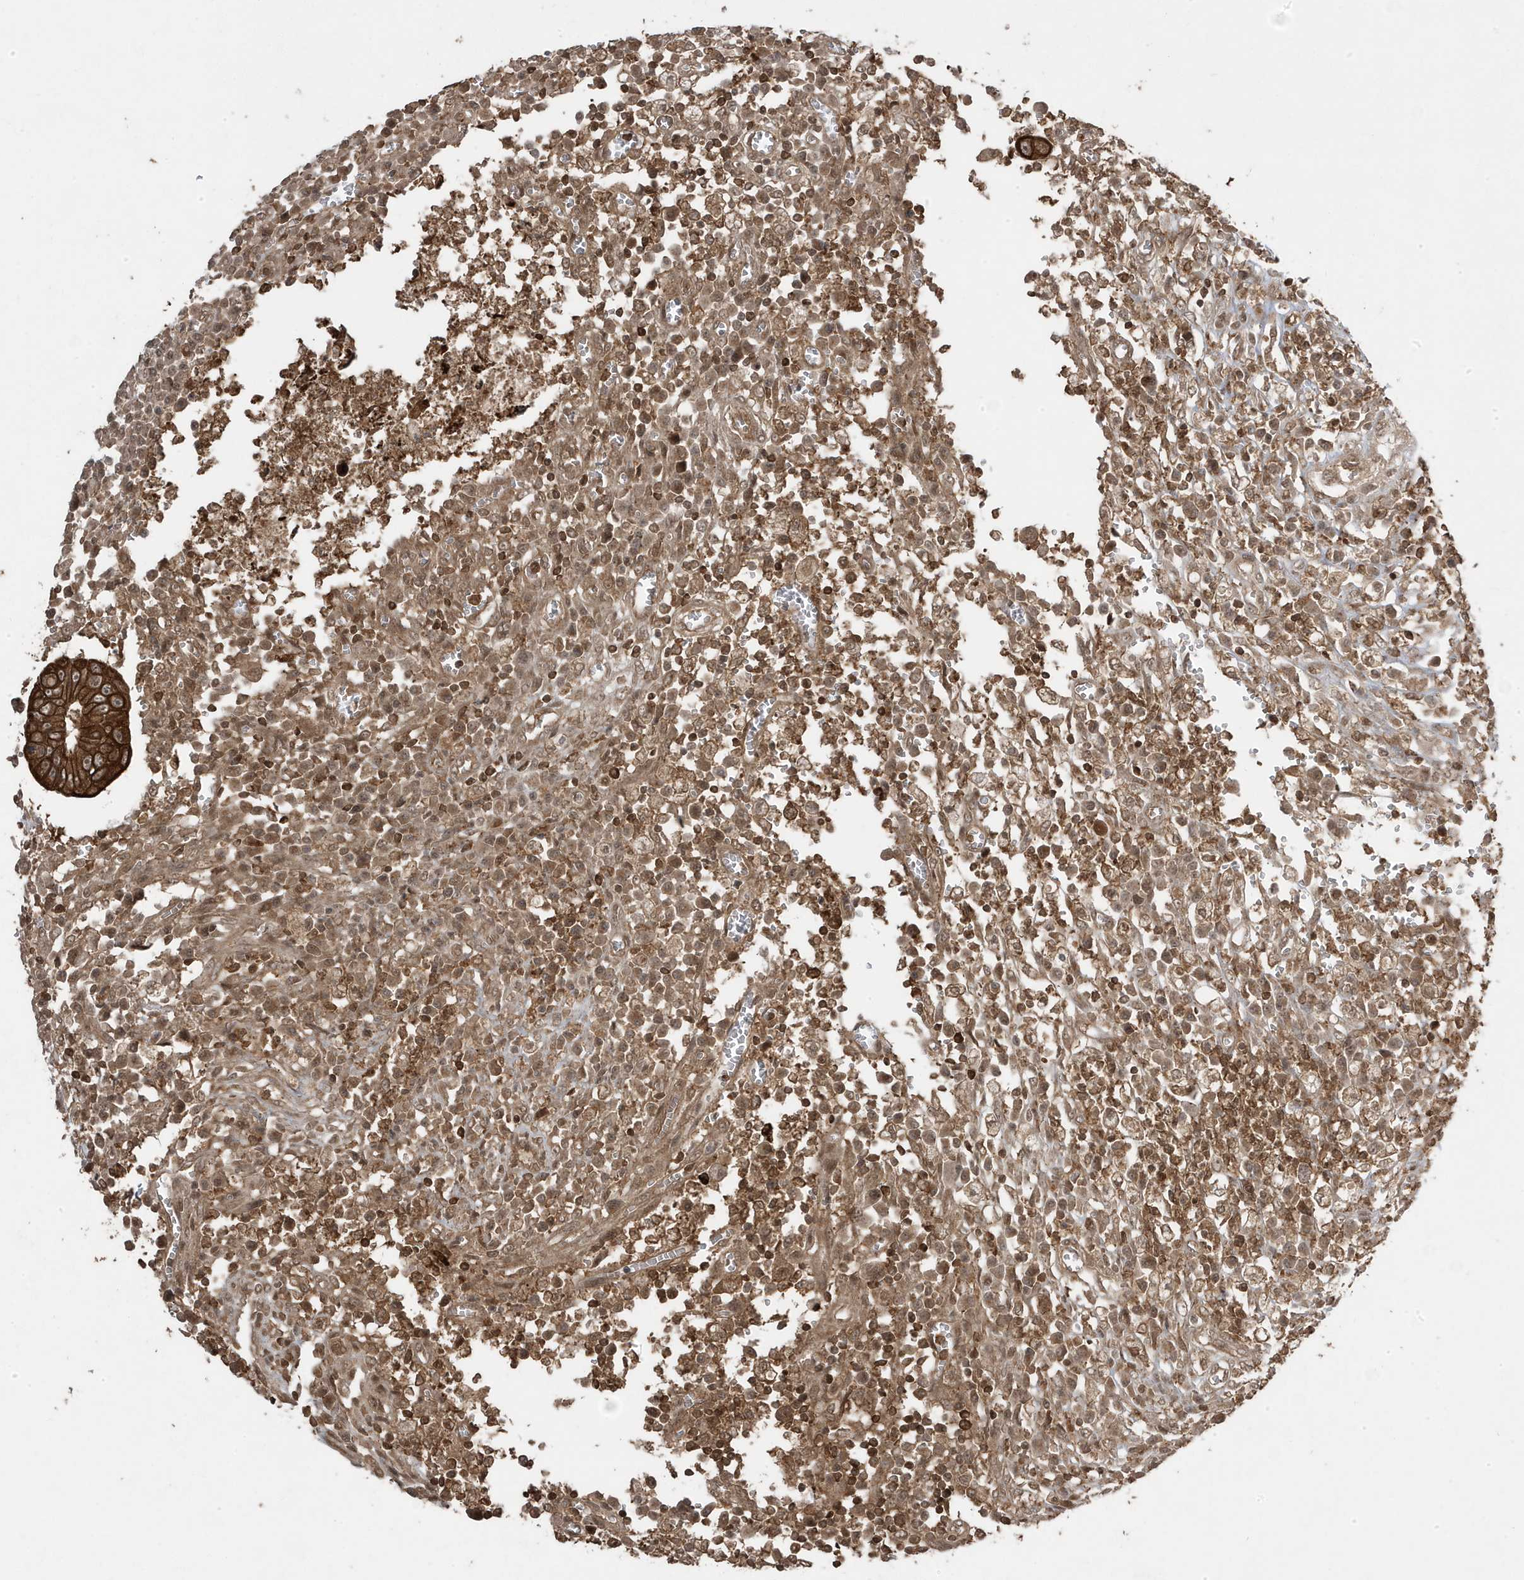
{"staining": {"intensity": "strong", "quantity": ">75%", "location": "cytoplasmic/membranous"}, "tissue": "colorectal cancer", "cell_type": "Tumor cells", "image_type": "cancer", "snomed": [{"axis": "morphology", "description": "Inflammation, NOS"}, {"axis": "morphology", "description": "Adenocarcinoma, NOS"}, {"axis": "topography", "description": "Colon"}], "caption": "Immunohistochemical staining of colorectal adenocarcinoma exhibits strong cytoplasmic/membranous protein staining in about >75% of tumor cells. The staining was performed using DAB (3,3'-diaminobenzidine), with brown indicating positive protein expression. Nuclei are stained blue with hematoxylin.", "gene": "ASAP1", "patient": {"sex": "male", "age": 72}}